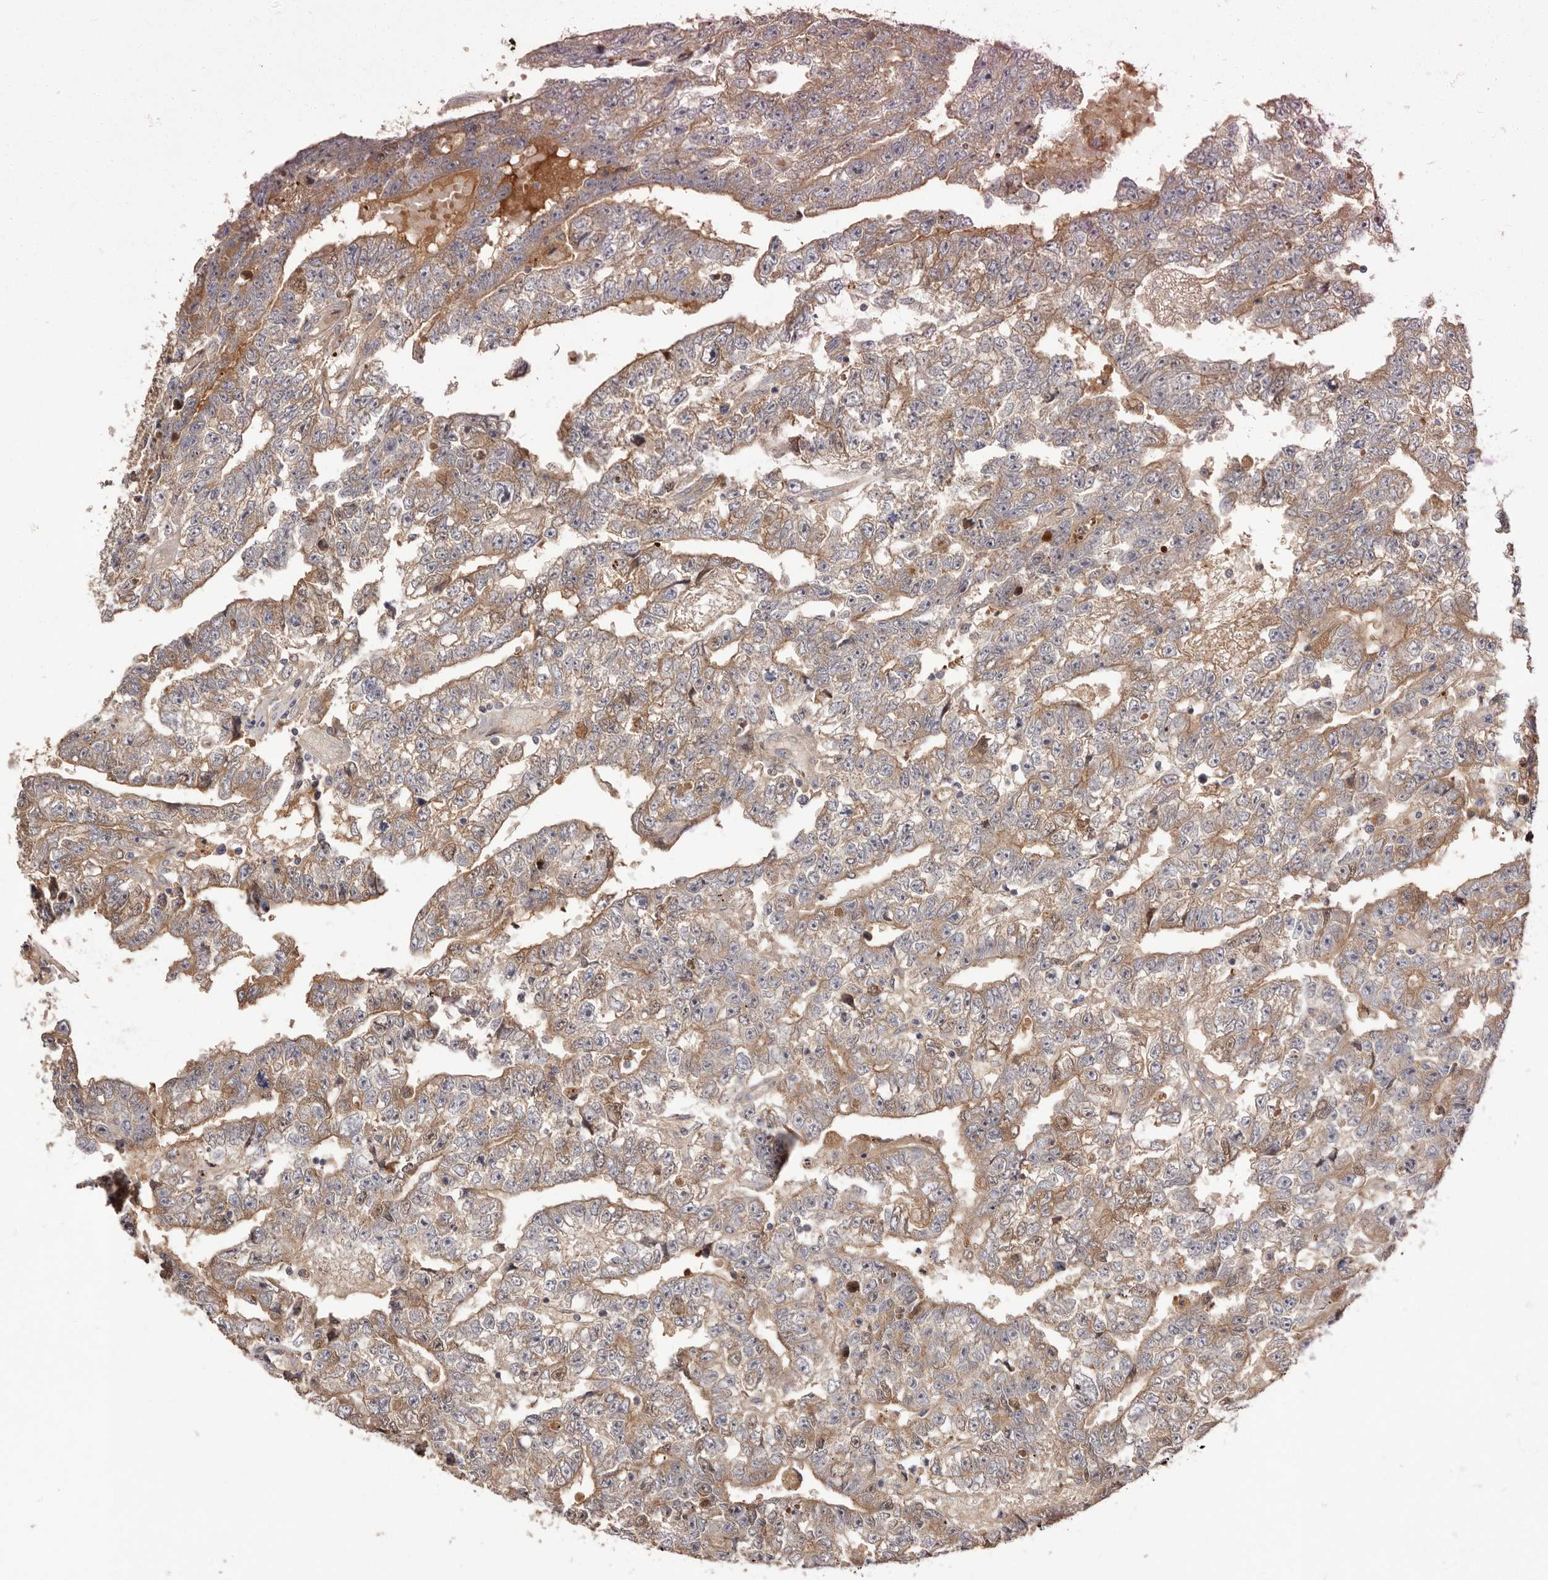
{"staining": {"intensity": "moderate", "quantity": "25%-75%", "location": "cytoplasmic/membranous"}, "tissue": "testis cancer", "cell_type": "Tumor cells", "image_type": "cancer", "snomed": [{"axis": "morphology", "description": "Carcinoma, Embryonal, NOS"}, {"axis": "topography", "description": "Testis"}], "caption": "An image of human embryonal carcinoma (testis) stained for a protein reveals moderate cytoplasmic/membranous brown staining in tumor cells.", "gene": "DOP1A", "patient": {"sex": "male", "age": 25}}